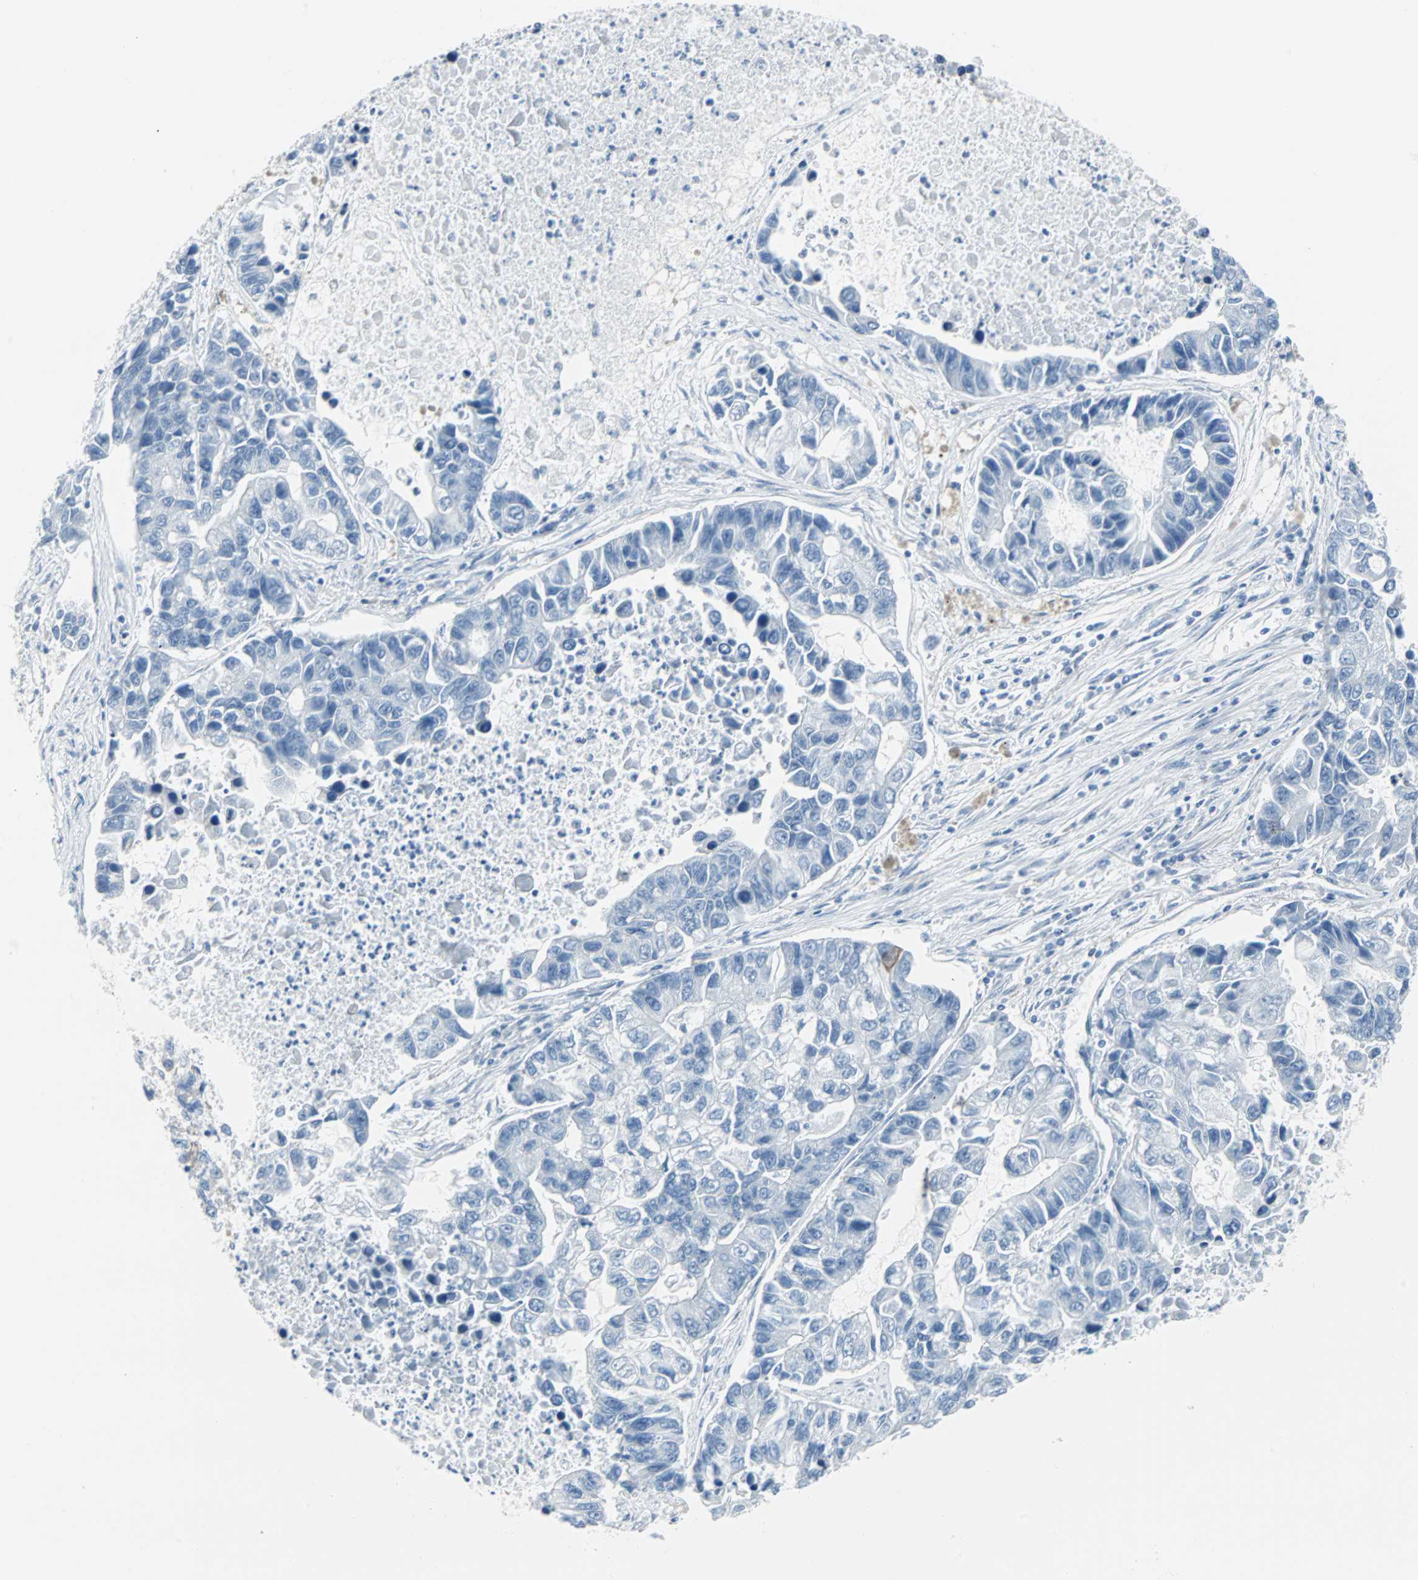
{"staining": {"intensity": "negative", "quantity": "none", "location": "none"}, "tissue": "lung cancer", "cell_type": "Tumor cells", "image_type": "cancer", "snomed": [{"axis": "morphology", "description": "Adenocarcinoma, NOS"}, {"axis": "topography", "description": "Lung"}], "caption": "Tumor cells show no significant protein positivity in lung adenocarcinoma.", "gene": "STX1A", "patient": {"sex": "female", "age": 51}}